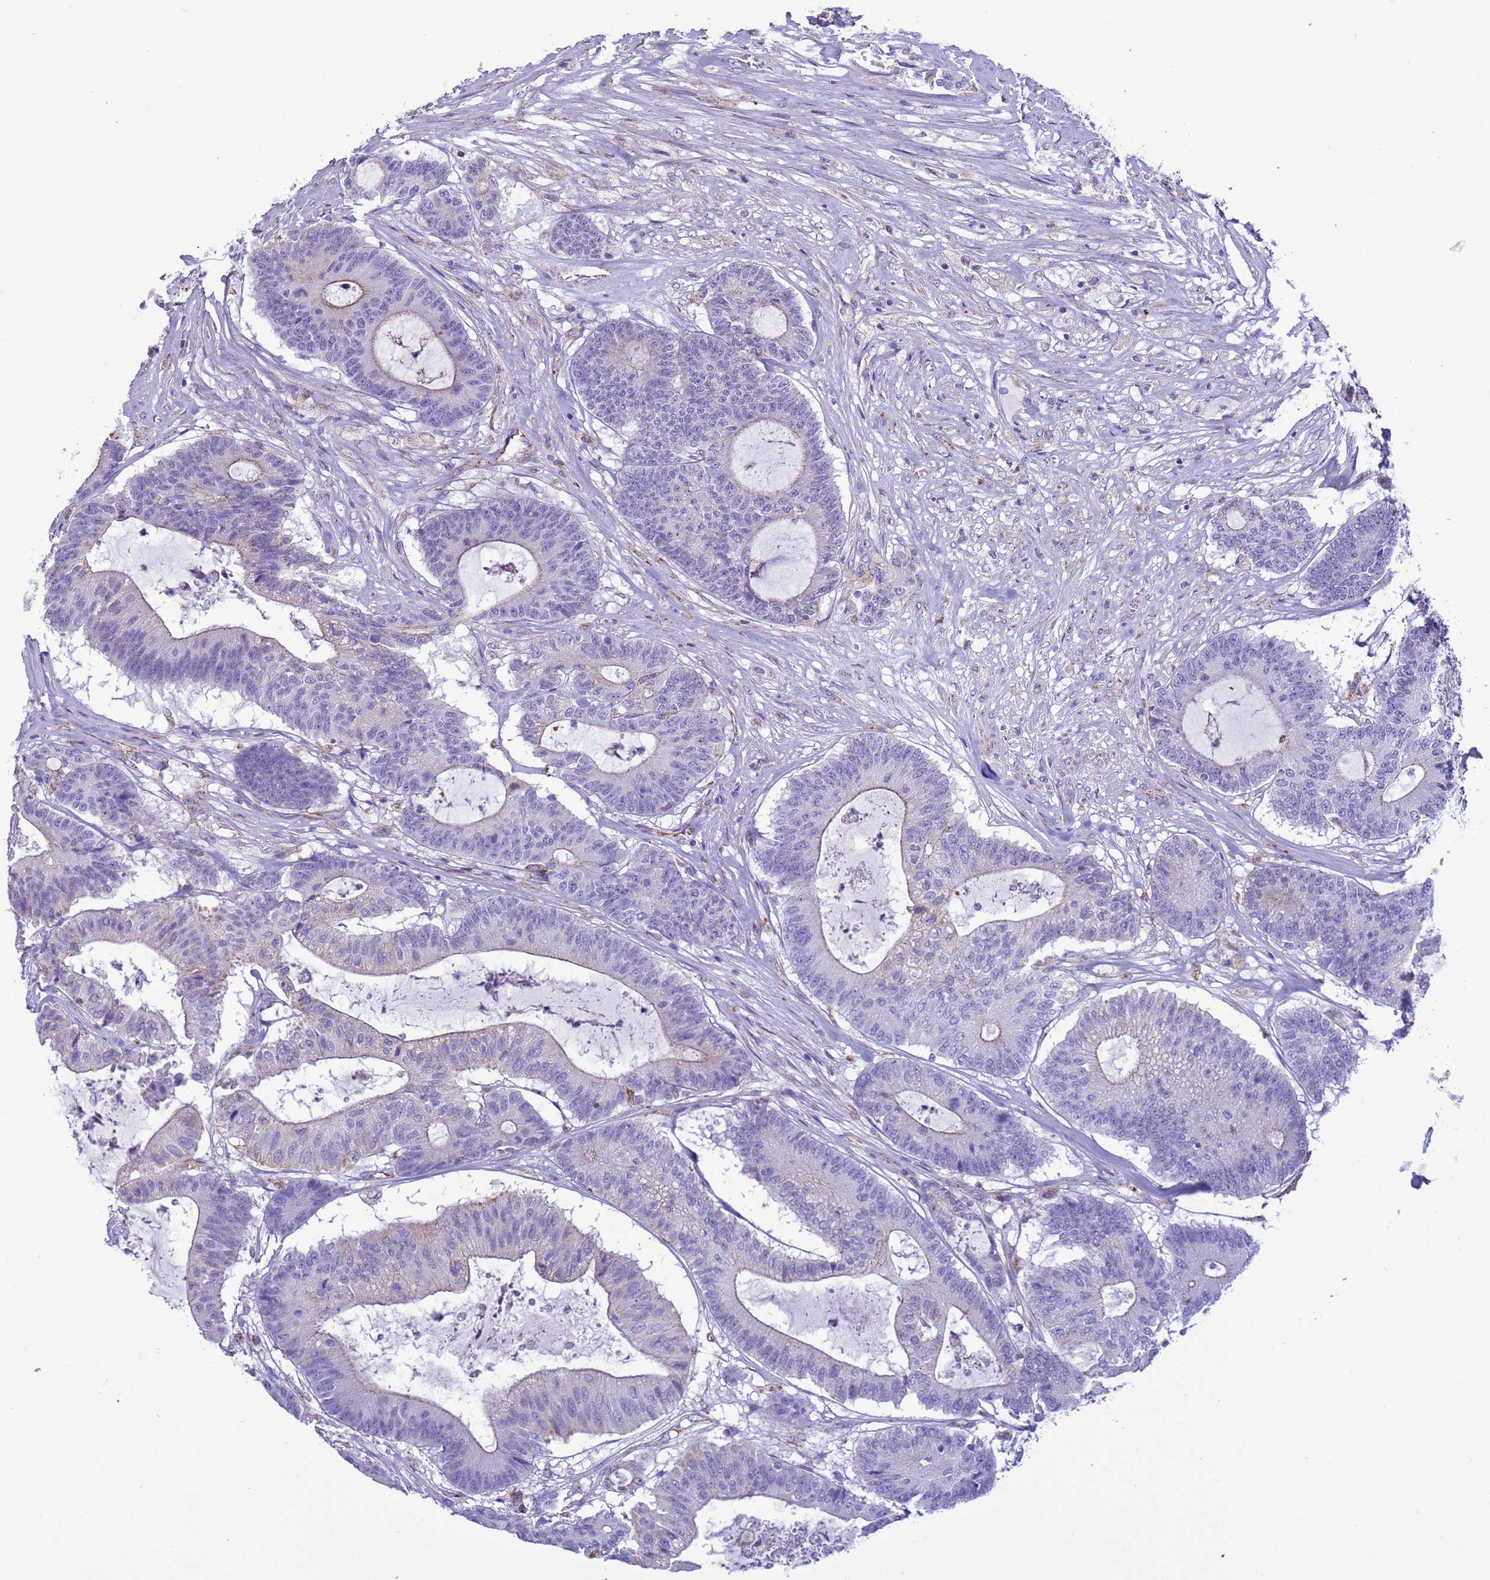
{"staining": {"intensity": "weak", "quantity": "<25%", "location": "cytoplasmic/membranous"}, "tissue": "colorectal cancer", "cell_type": "Tumor cells", "image_type": "cancer", "snomed": [{"axis": "morphology", "description": "Adenocarcinoma, NOS"}, {"axis": "topography", "description": "Colon"}], "caption": "The micrograph shows no significant staining in tumor cells of adenocarcinoma (colorectal).", "gene": "NCALD", "patient": {"sex": "female", "age": 84}}